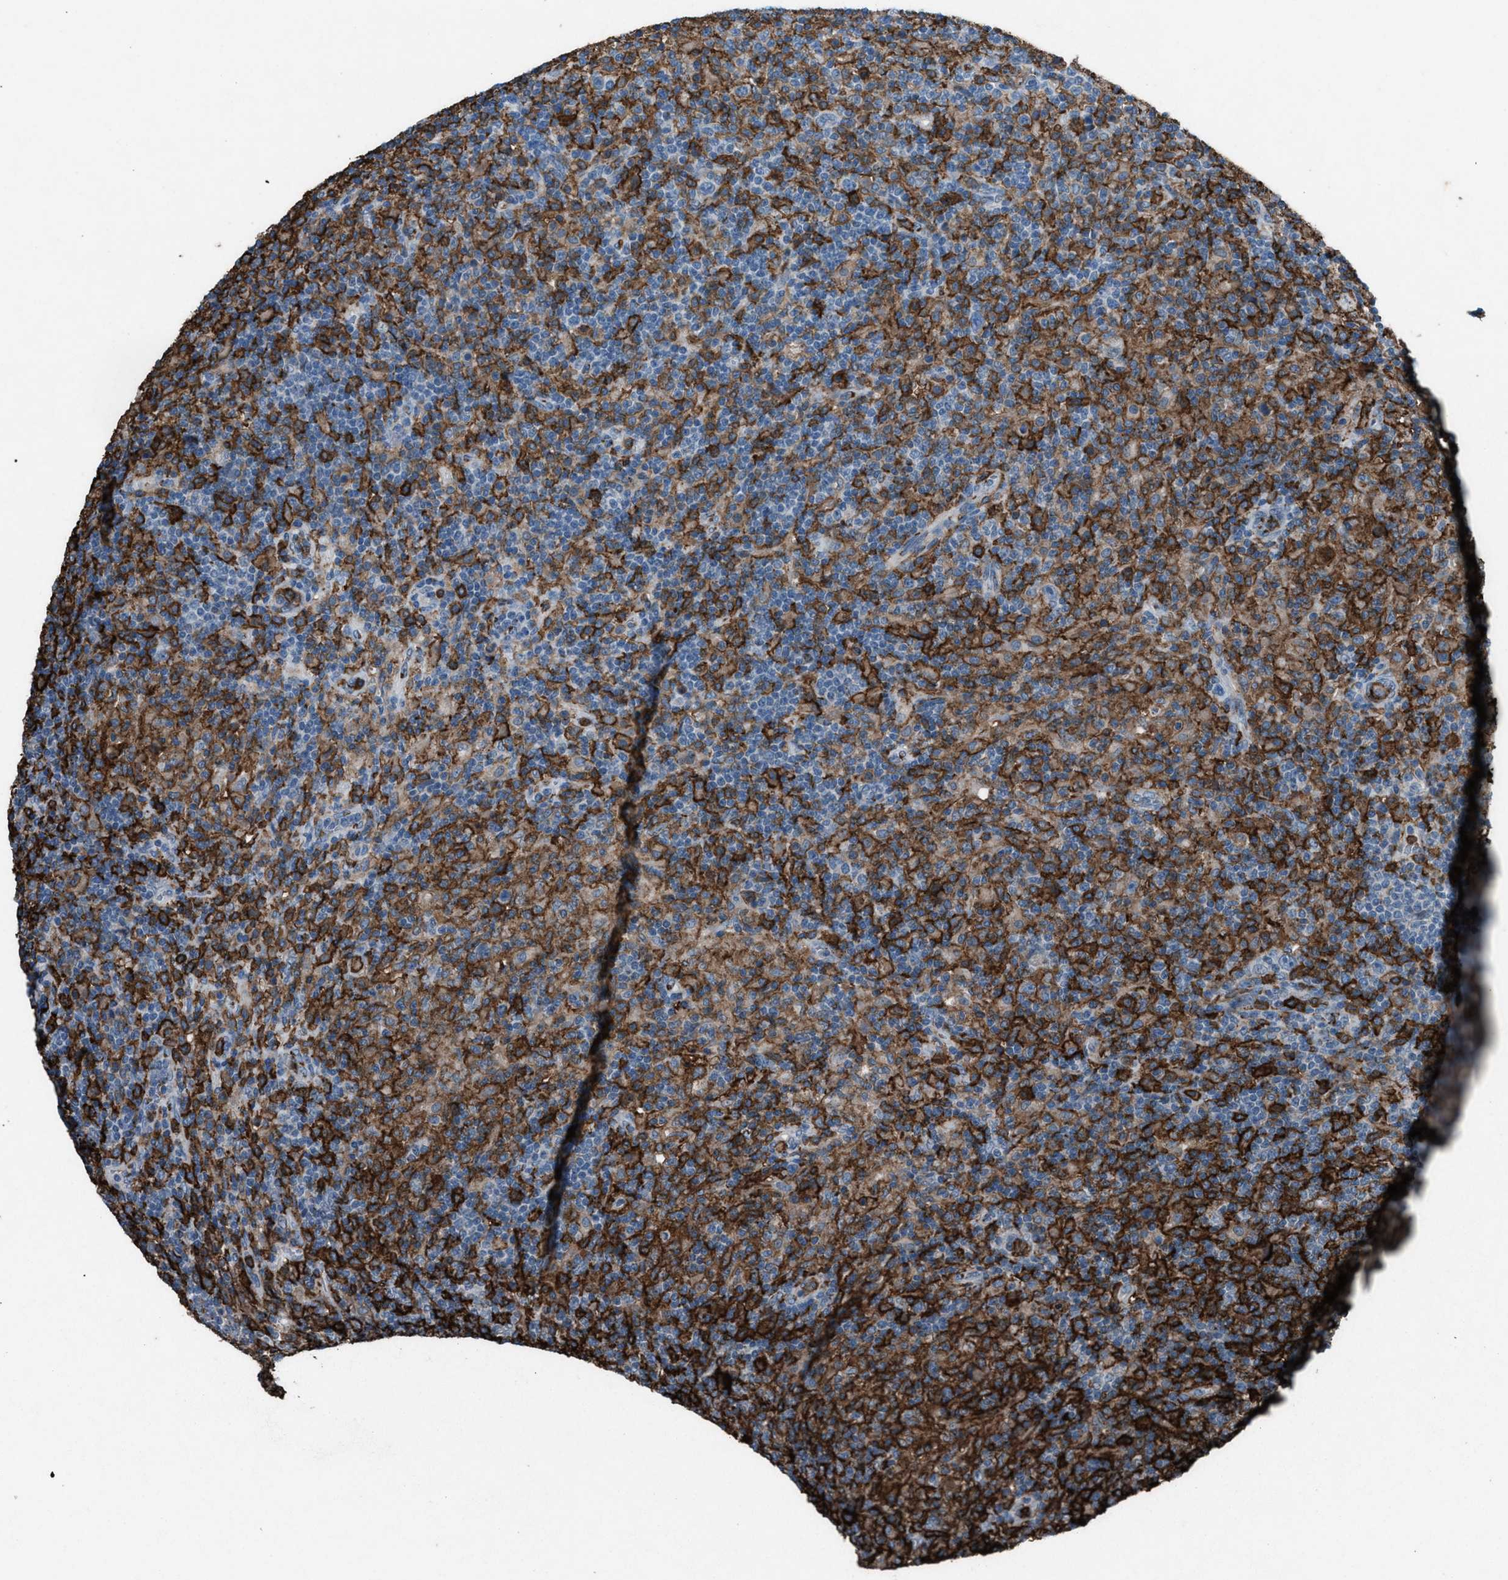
{"staining": {"intensity": "negative", "quantity": "none", "location": "none"}, "tissue": "lymphoma", "cell_type": "Tumor cells", "image_type": "cancer", "snomed": [{"axis": "morphology", "description": "Hodgkin's disease, NOS"}, {"axis": "topography", "description": "Lymph node"}], "caption": "Lymphoma was stained to show a protein in brown. There is no significant staining in tumor cells.", "gene": "FCER1G", "patient": {"sex": "male", "age": 70}}